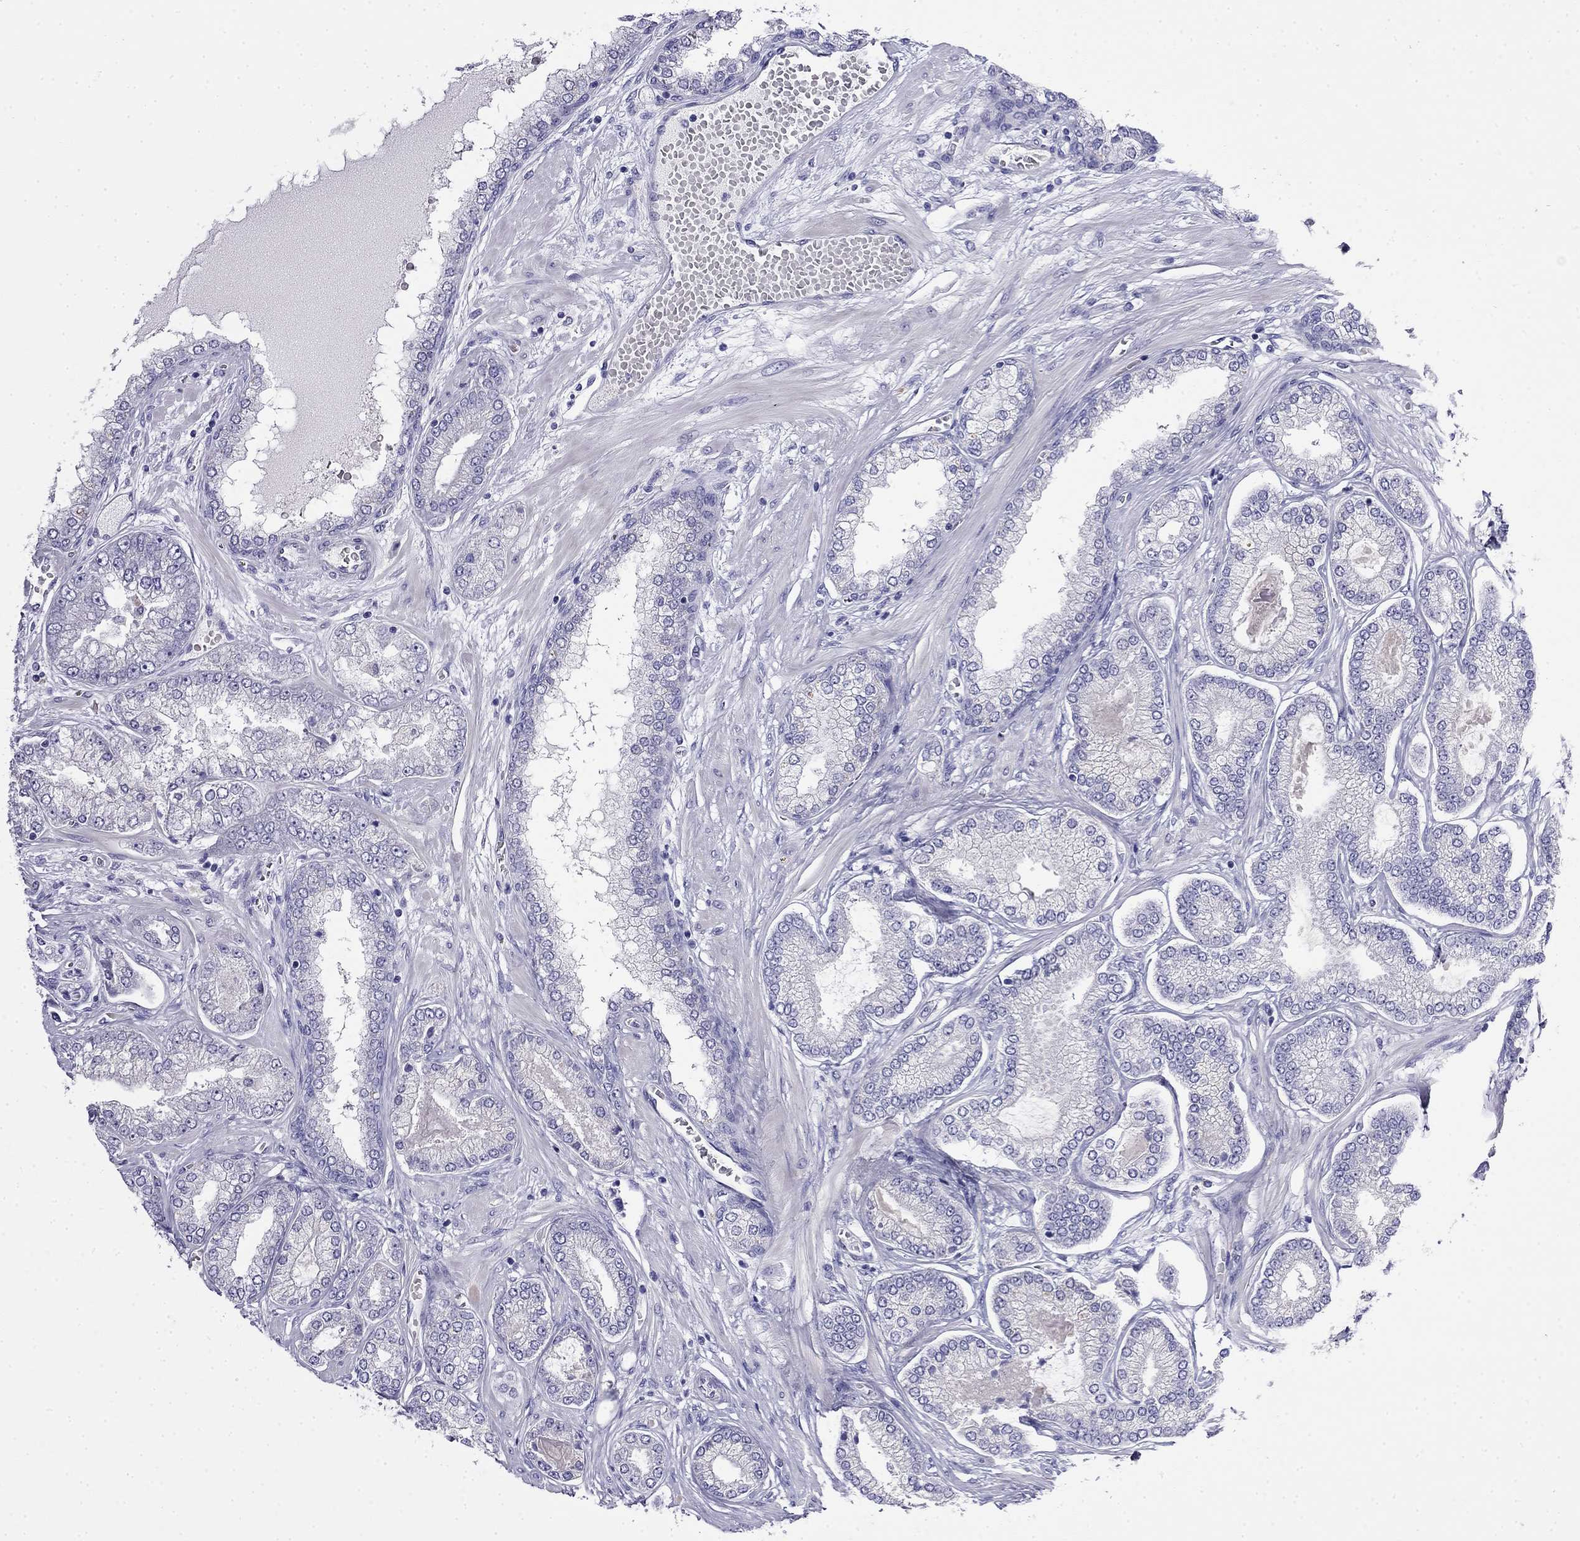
{"staining": {"intensity": "negative", "quantity": "none", "location": "none"}, "tissue": "prostate cancer", "cell_type": "Tumor cells", "image_type": "cancer", "snomed": [{"axis": "morphology", "description": "Adenocarcinoma, Low grade"}, {"axis": "topography", "description": "Prostate"}], "caption": "Human prostate adenocarcinoma (low-grade) stained for a protein using immunohistochemistry exhibits no staining in tumor cells.", "gene": "MYO15A", "patient": {"sex": "male", "age": 57}}